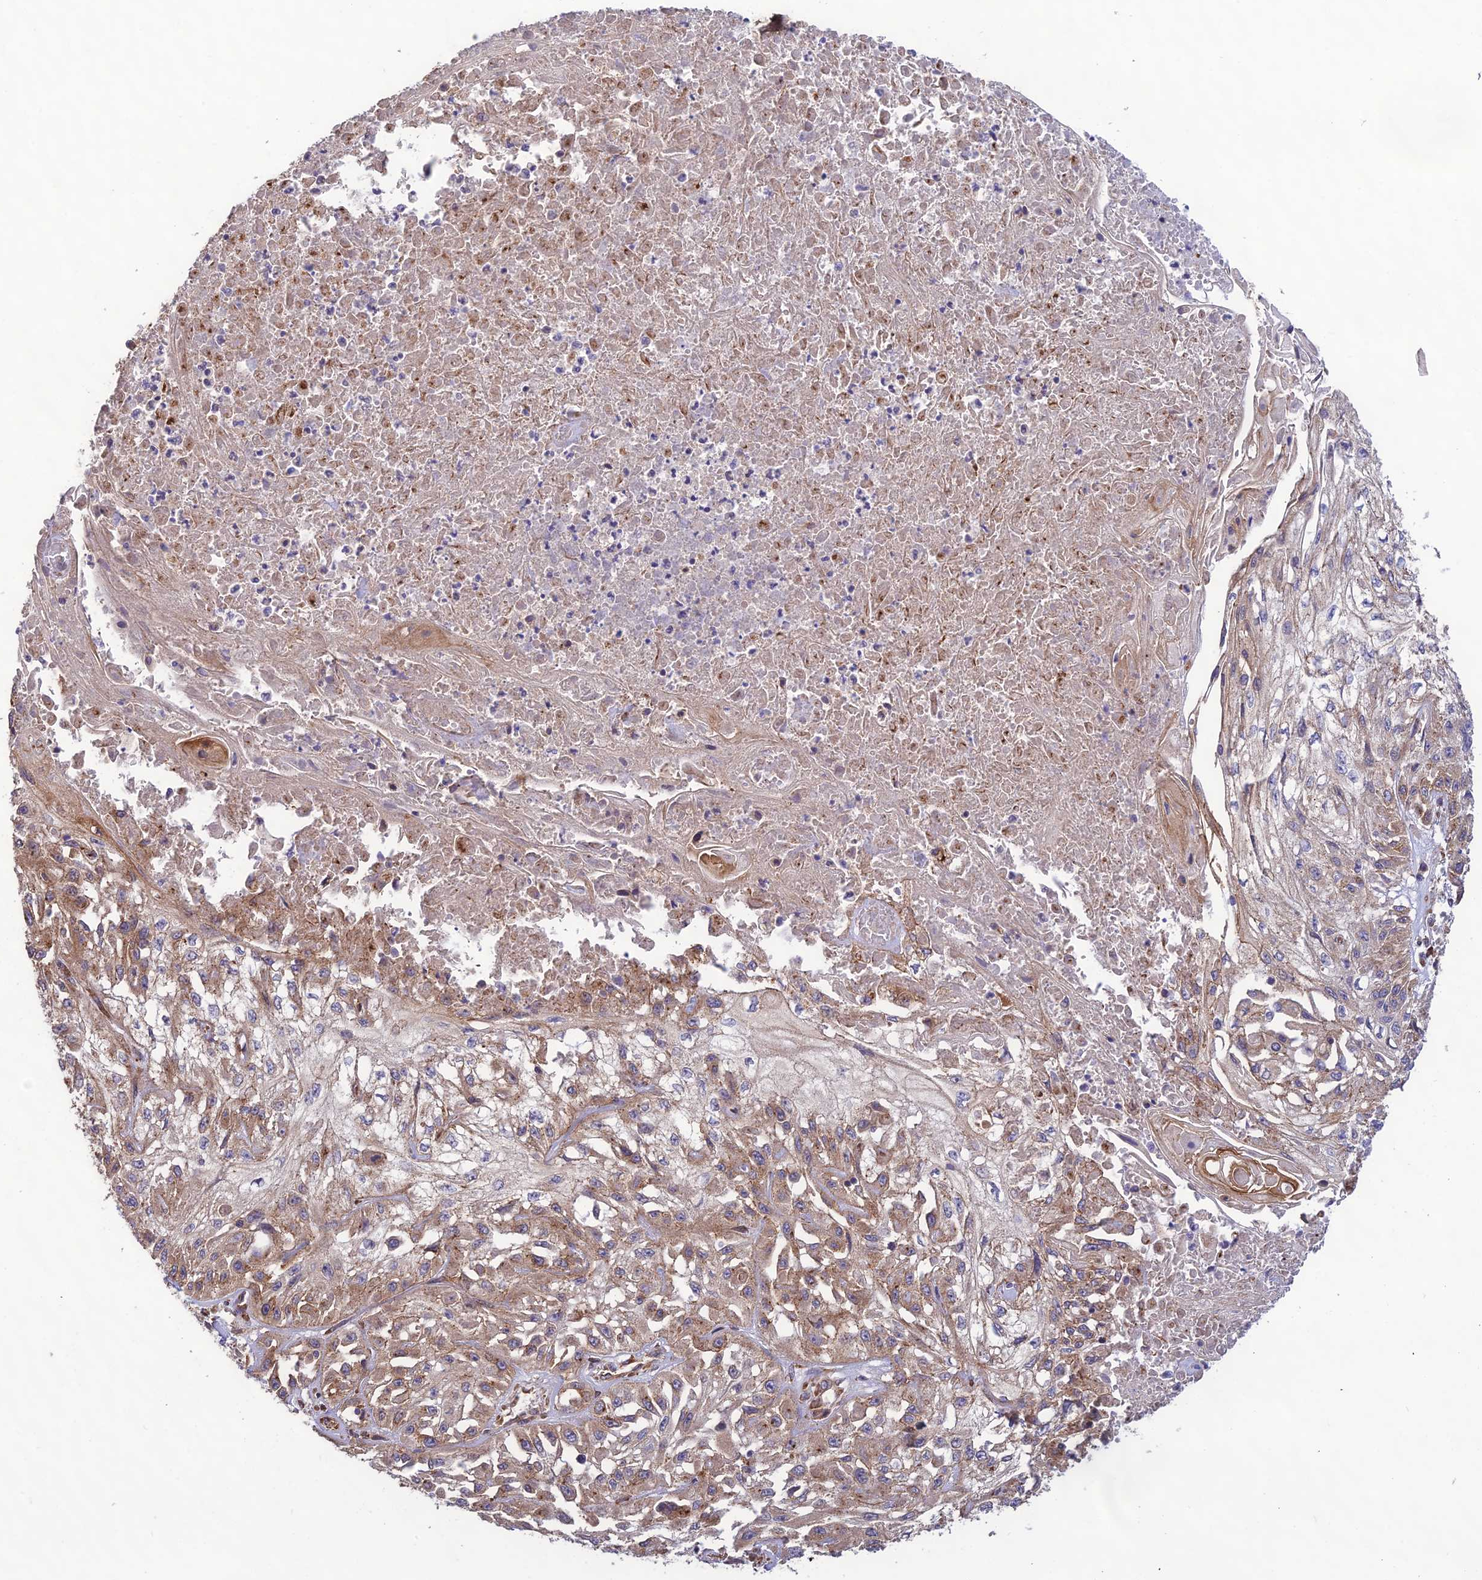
{"staining": {"intensity": "moderate", "quantity": ">75%", "location": "cytoplasmic/membranous"}, "tissue": "skin cancer", "cell_type": "Tumor cells", "image_type": "cancer", "snomed": [{"axis": "morphology", "description": "Squamous cell carcinoma, NOS"}, {"axis": "morphology", "description": "Squamous cell carcinoma, metastatic, NOS"}, {"axis": "topography", "description": "Skin"}, {"axis": "topography", "description": "Lymph node"}], "caption": "There is medium levels of moderate cytoplasmic/membranous staining in tumor cells of skin cancer (metastatic squamous cell carcinoma), as demonstrated by immunohistochemical staining (brown color).", "gene": "MRNIP", "patient": {"sex": "male", "age": 75}}